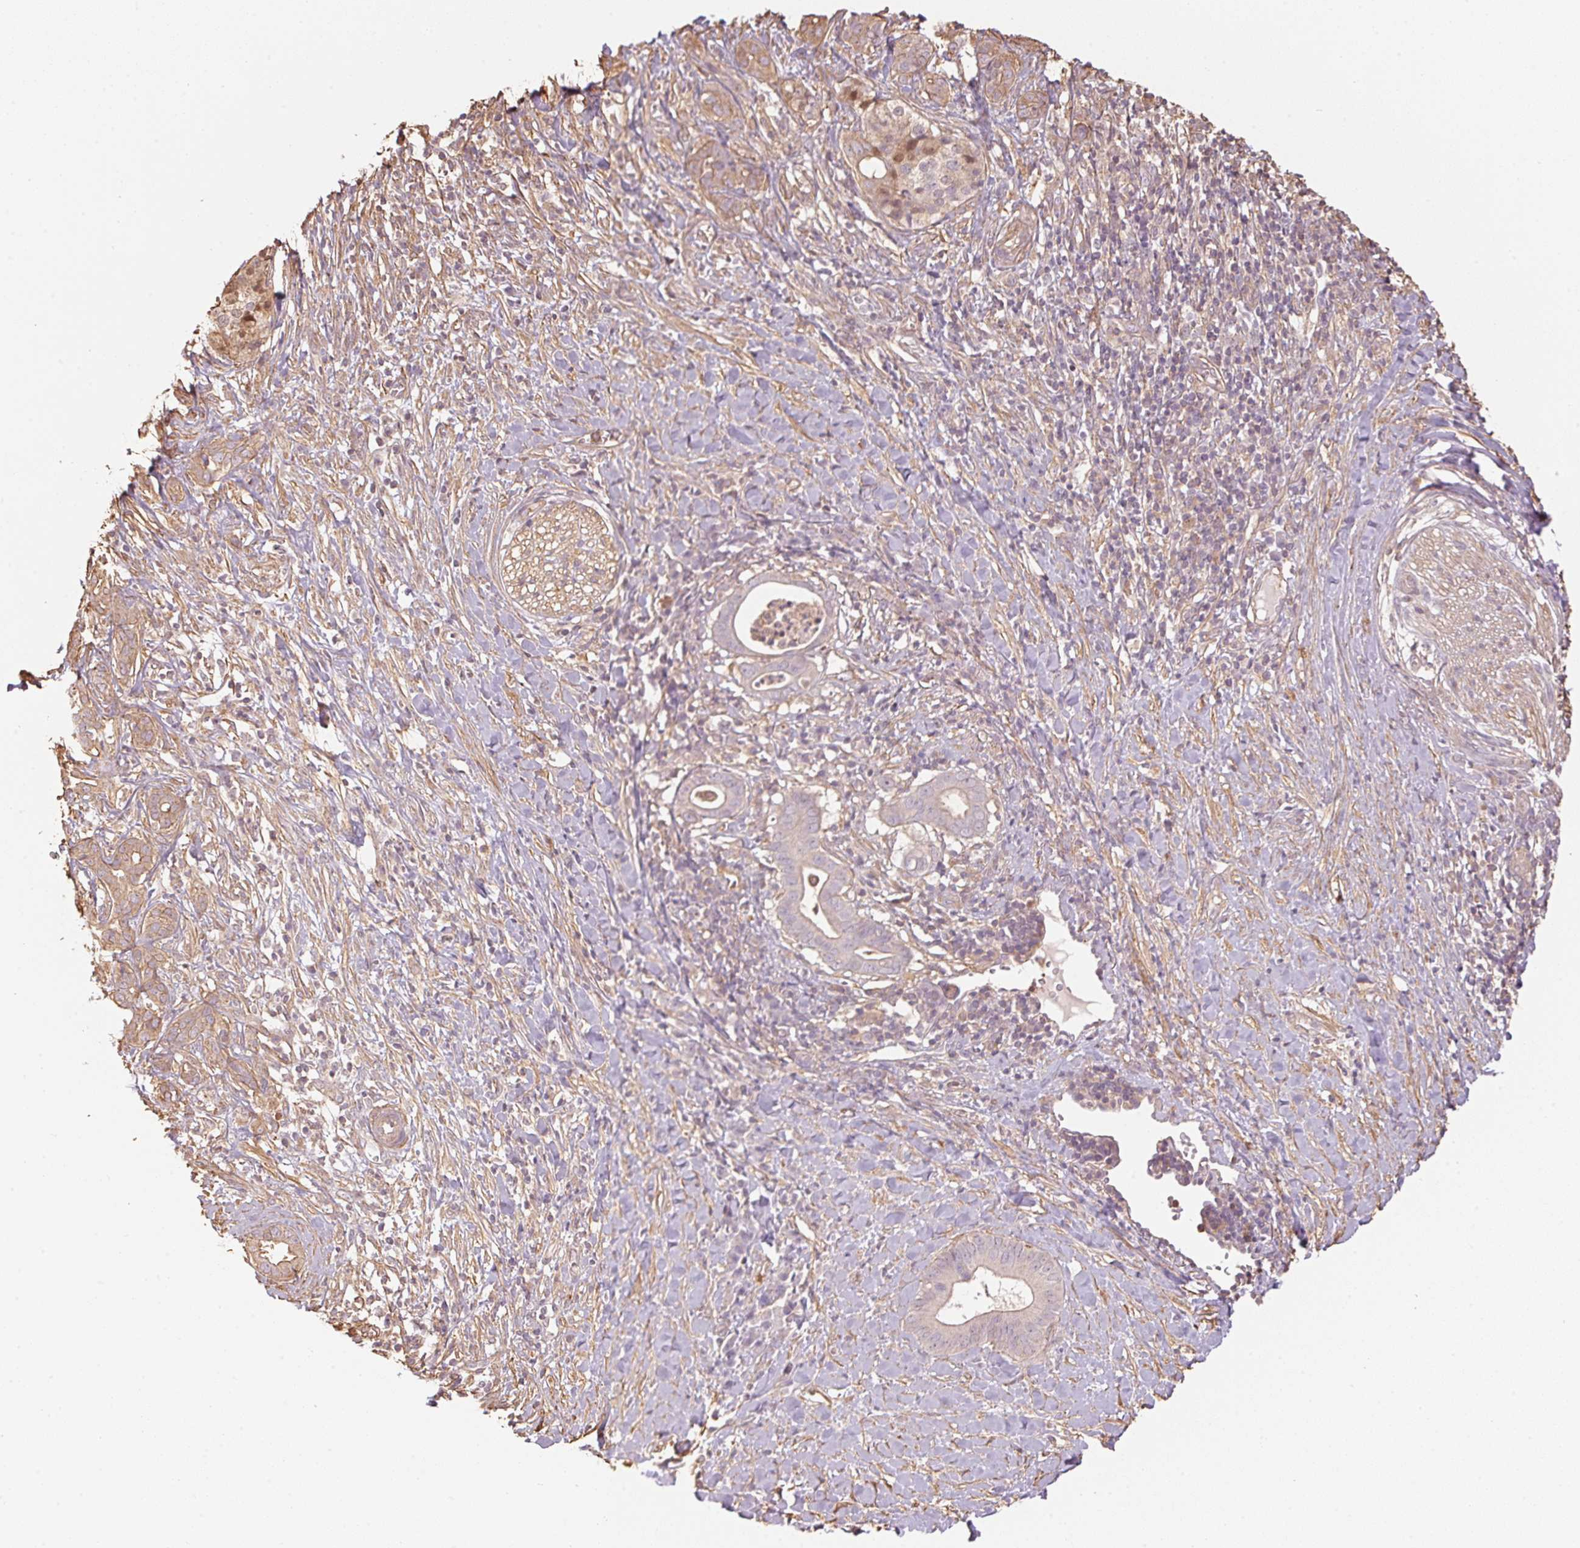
{"staining": {"intensity": "weak", "quantity": "<25%", "location": "cytoplasmic/membranous"}, "tissue": "pancreatic cancer", "cell_type": "Tumor cells", "image_type": "cancer", "snomed": [{"axis": "morphology", "description": "Adenocarcinoma, NOS"}, {"axis": "topography", "description": "Pancreas"}], "caption": "IHC of pancreatic cancer (adenocarcinoma) exhibits no staining in tumor cells.", "gene": "QDPR", "patient": {"sex": "male", "age": 61}}